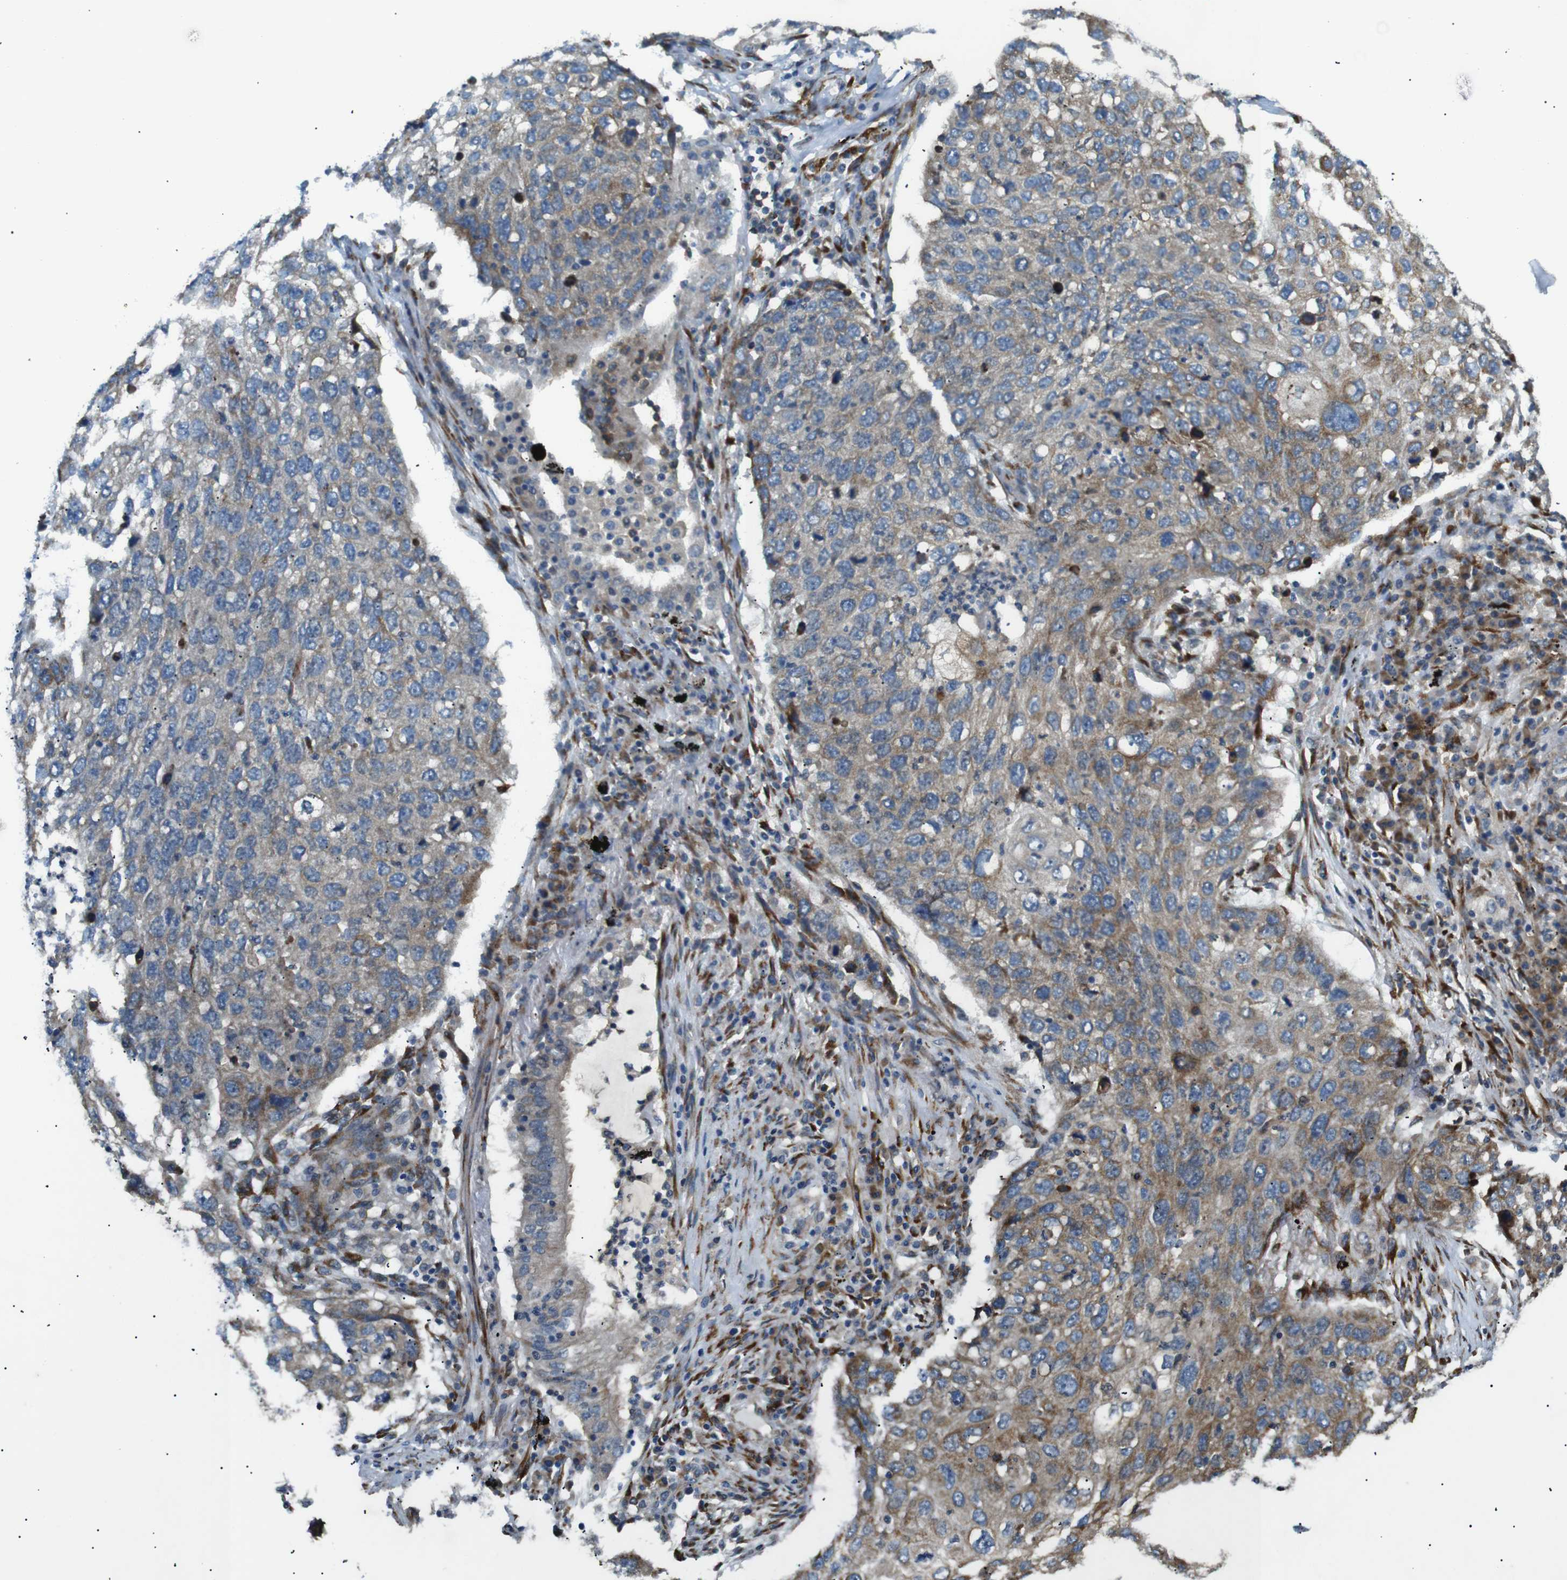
{"staining": {"intensity": "moderate", "quantity": "25%-75%", "location": "cytoplasmic/membranous"}, "tissue": "lung cancer", "cell_type": "Tumor cells", "image_type": "cancer", "snomed": [{"axis": "morphology", "description": "Squamous cell carcinoma, NOS"}, {"axis": "topography", "description": "Lung"}], "caption": "Moderate cytoplasmic/membranous positivity for a protein is seen in approximately 25%-75% of tumor cells of lung cancer using IHC.", "gene": "ARHGAP24", "patient": {"sex": "female", "age": 63}}